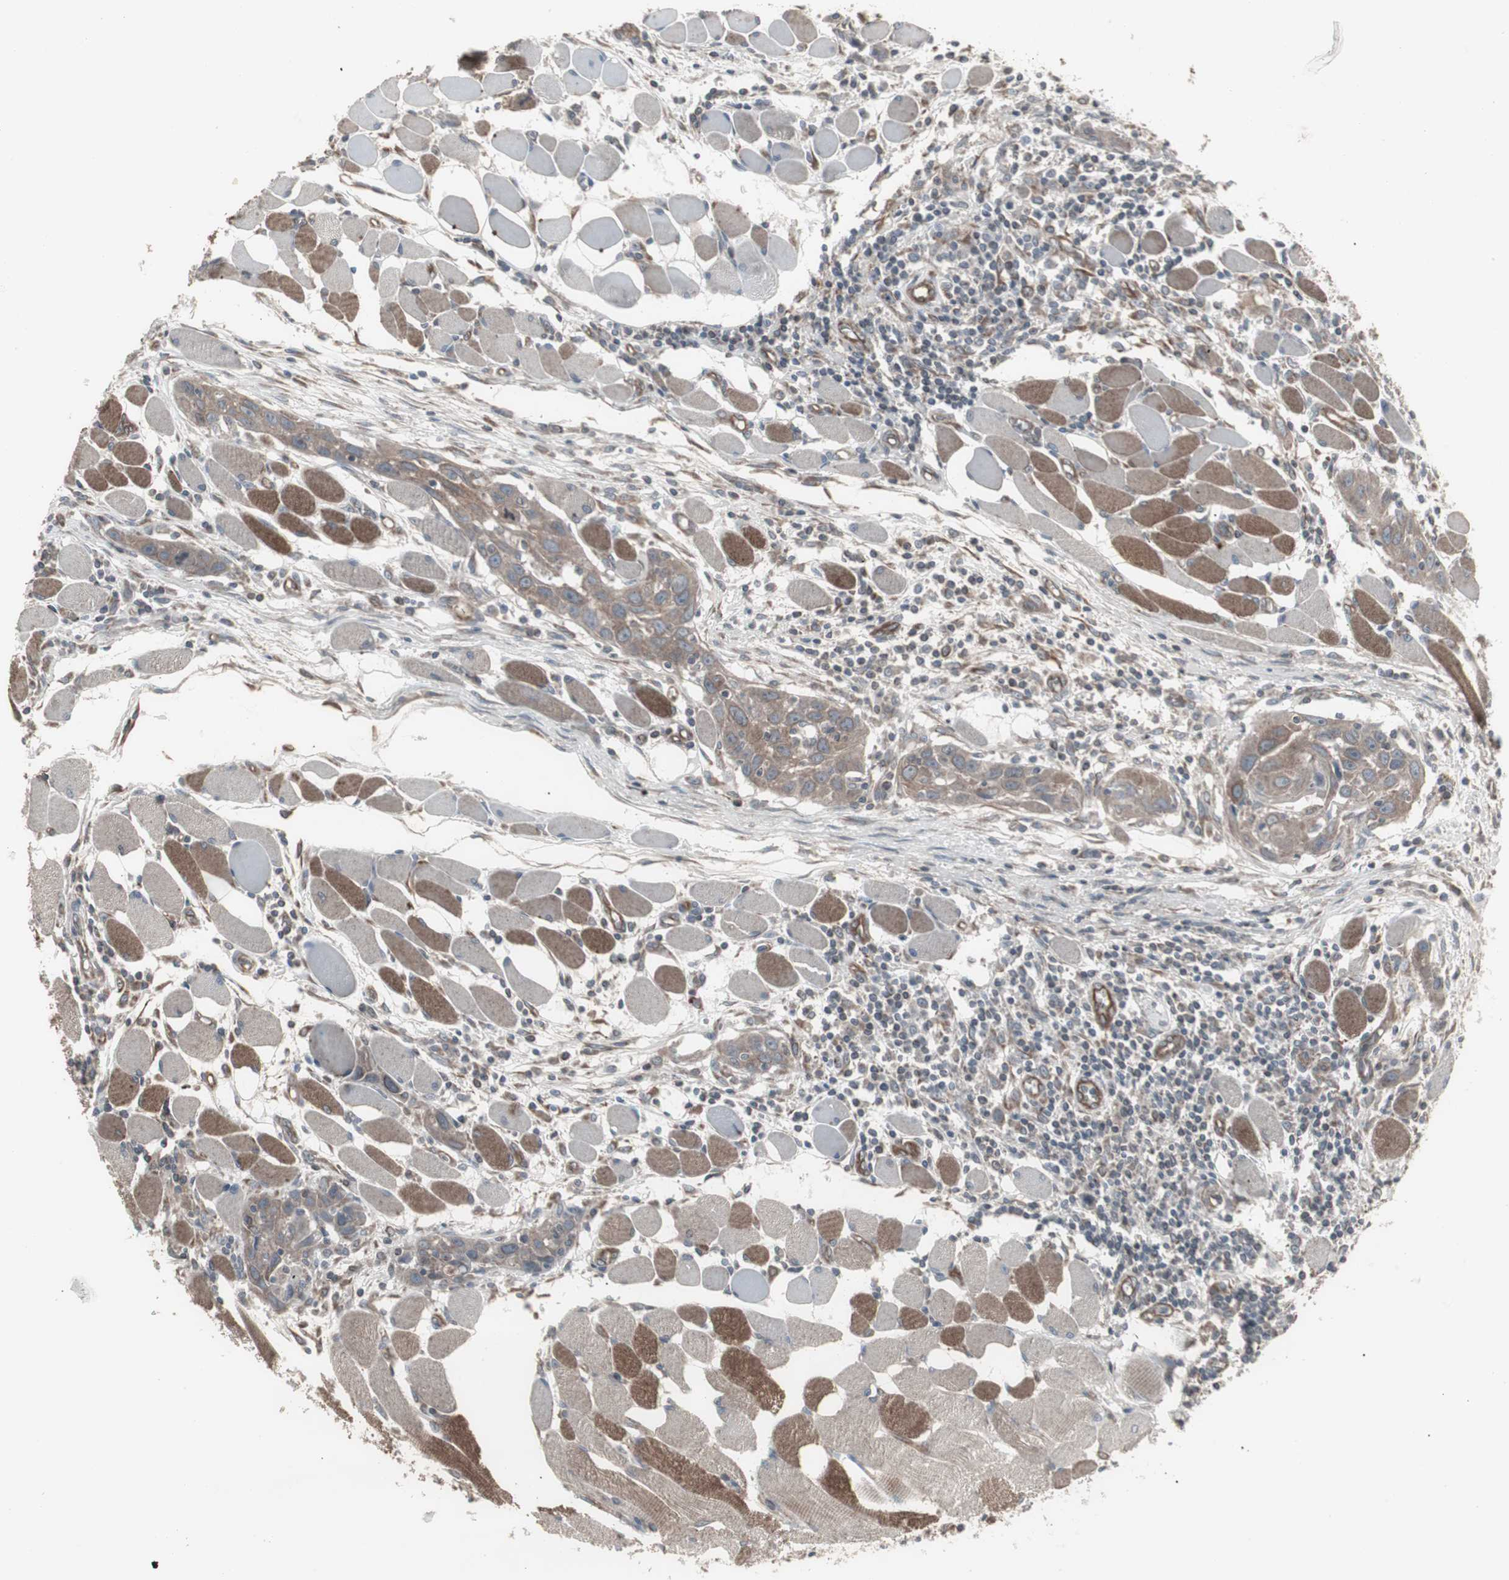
{"staining": {"intensity": "weak", "quantity": "25%-75%", "location": "cytoplasmic/membranous"}, "tissue": "head and neck cancer", "cell_type": "Tumor cells", "image_type": "cancer", "snomed": [{"axis": "morphology", "description": "Squamous cell carcinoma, NOS"}, {"axis": "topography", "description": "Oral tissue"}, {"axis": "topography", "description": "Head-Neck"}], "caption": "IHC (DAB) staining of human head and neck cancer reveals weak cytoplasmic/membranous protein expression in about 25%-75% of tumor cells. (DAB (3,3'-diaminobenzidine) = brown stain, brightfield microscopy at high magnification).", "gene": "SSTR2", "patient": {"sex": "female", "age": 50}}